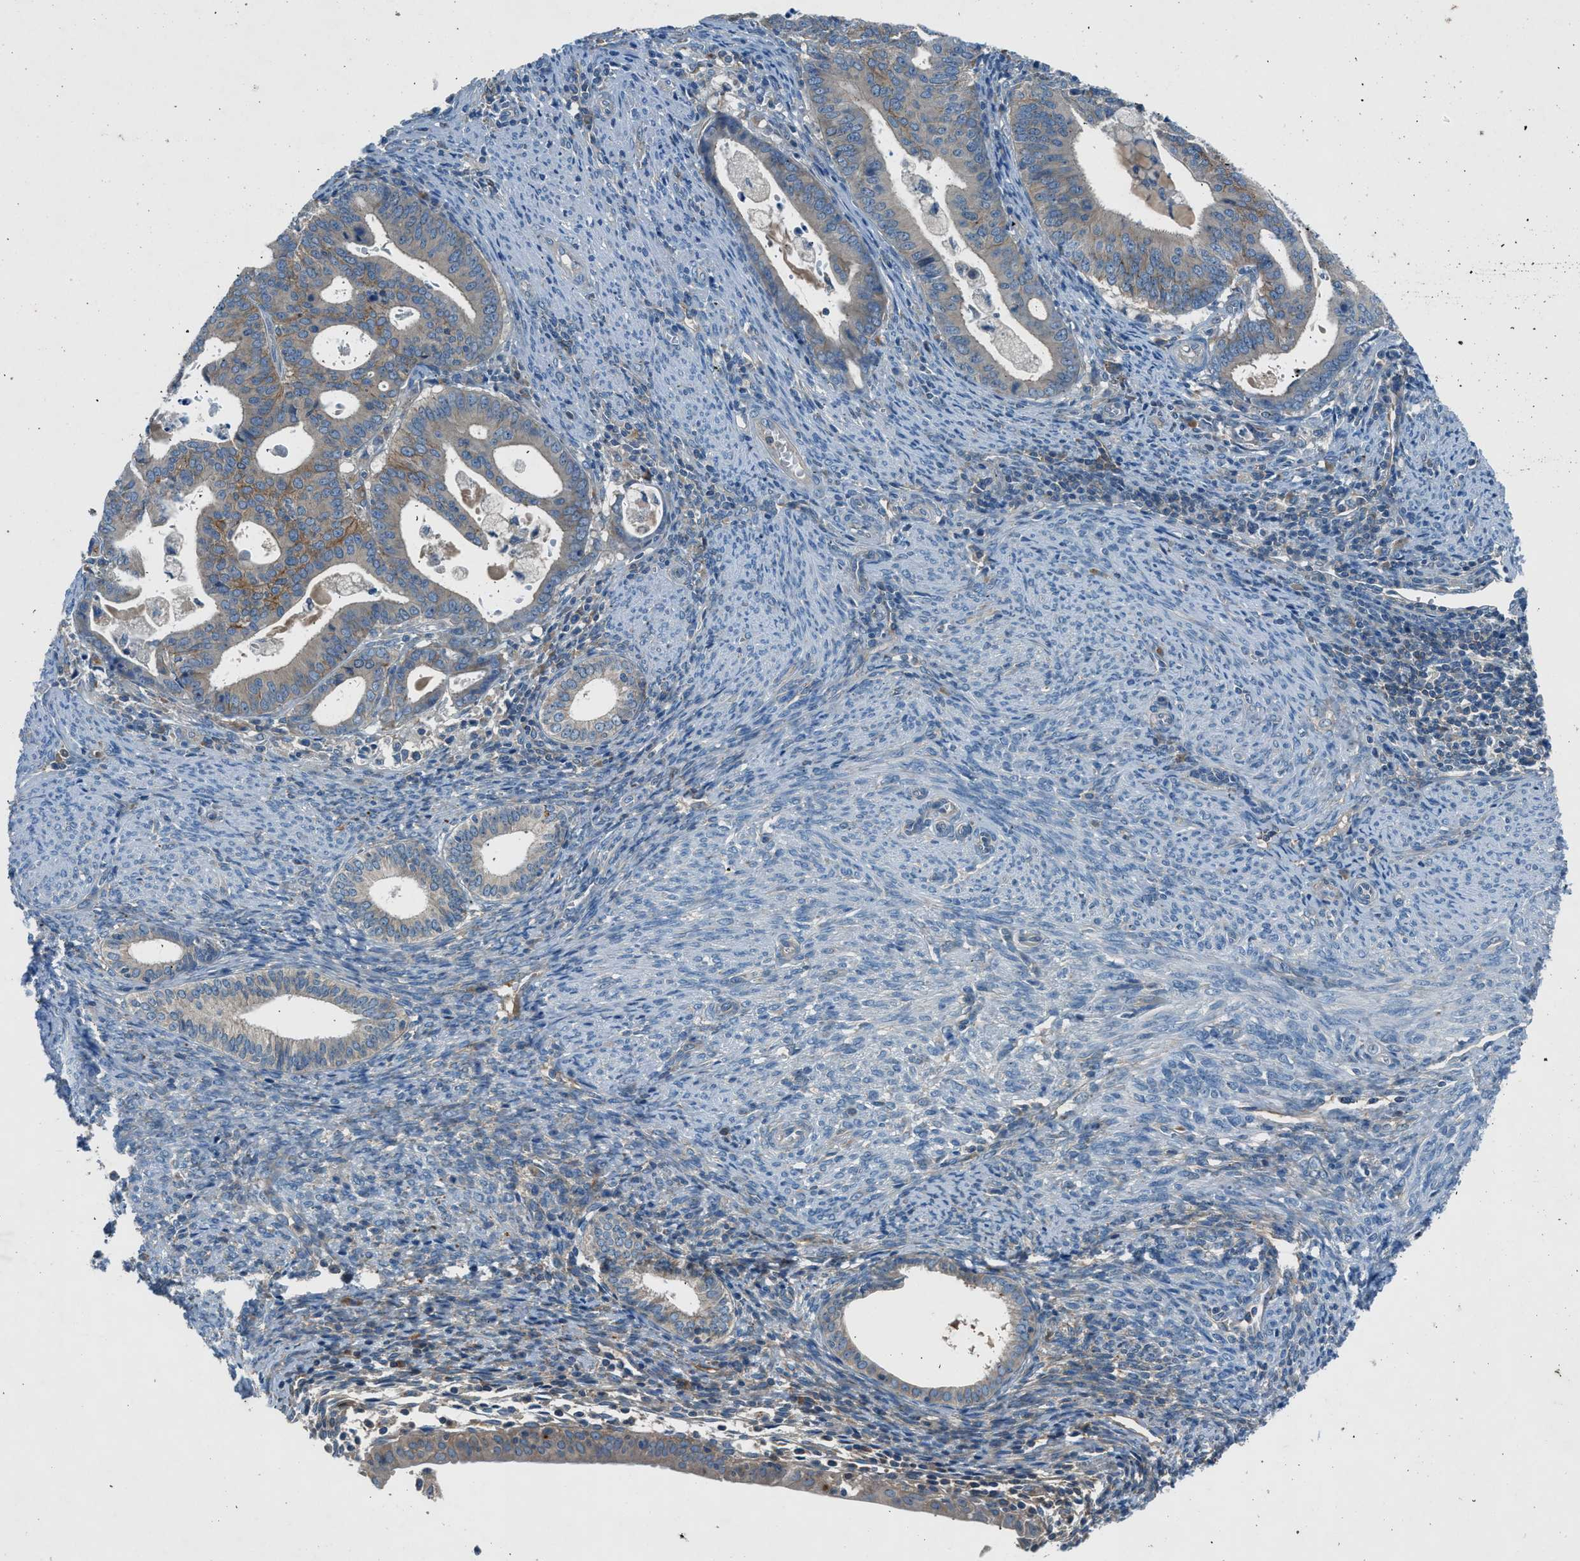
{"staining": {"intensity": "moderate", "quantity": "<25%", "location": "cytoplasmic/membranous"}, "tissue": "endometrial cancer", "cell_type": "Tumor cells", "image_type": "cancer", "snomed": [{"axis": "morphology", "description": "Adenocarcinoma, NOS"}, {"axis": "topography", "description": "Uterus"}], "caption": "The immunohistochemical stain shows moderate cytoplasmic/membranous staining in tumor cells of adenocarcinoma (endometrial) tissue.", "gene": "BMP1", "patient": {"sex": "female", "age": 83}}